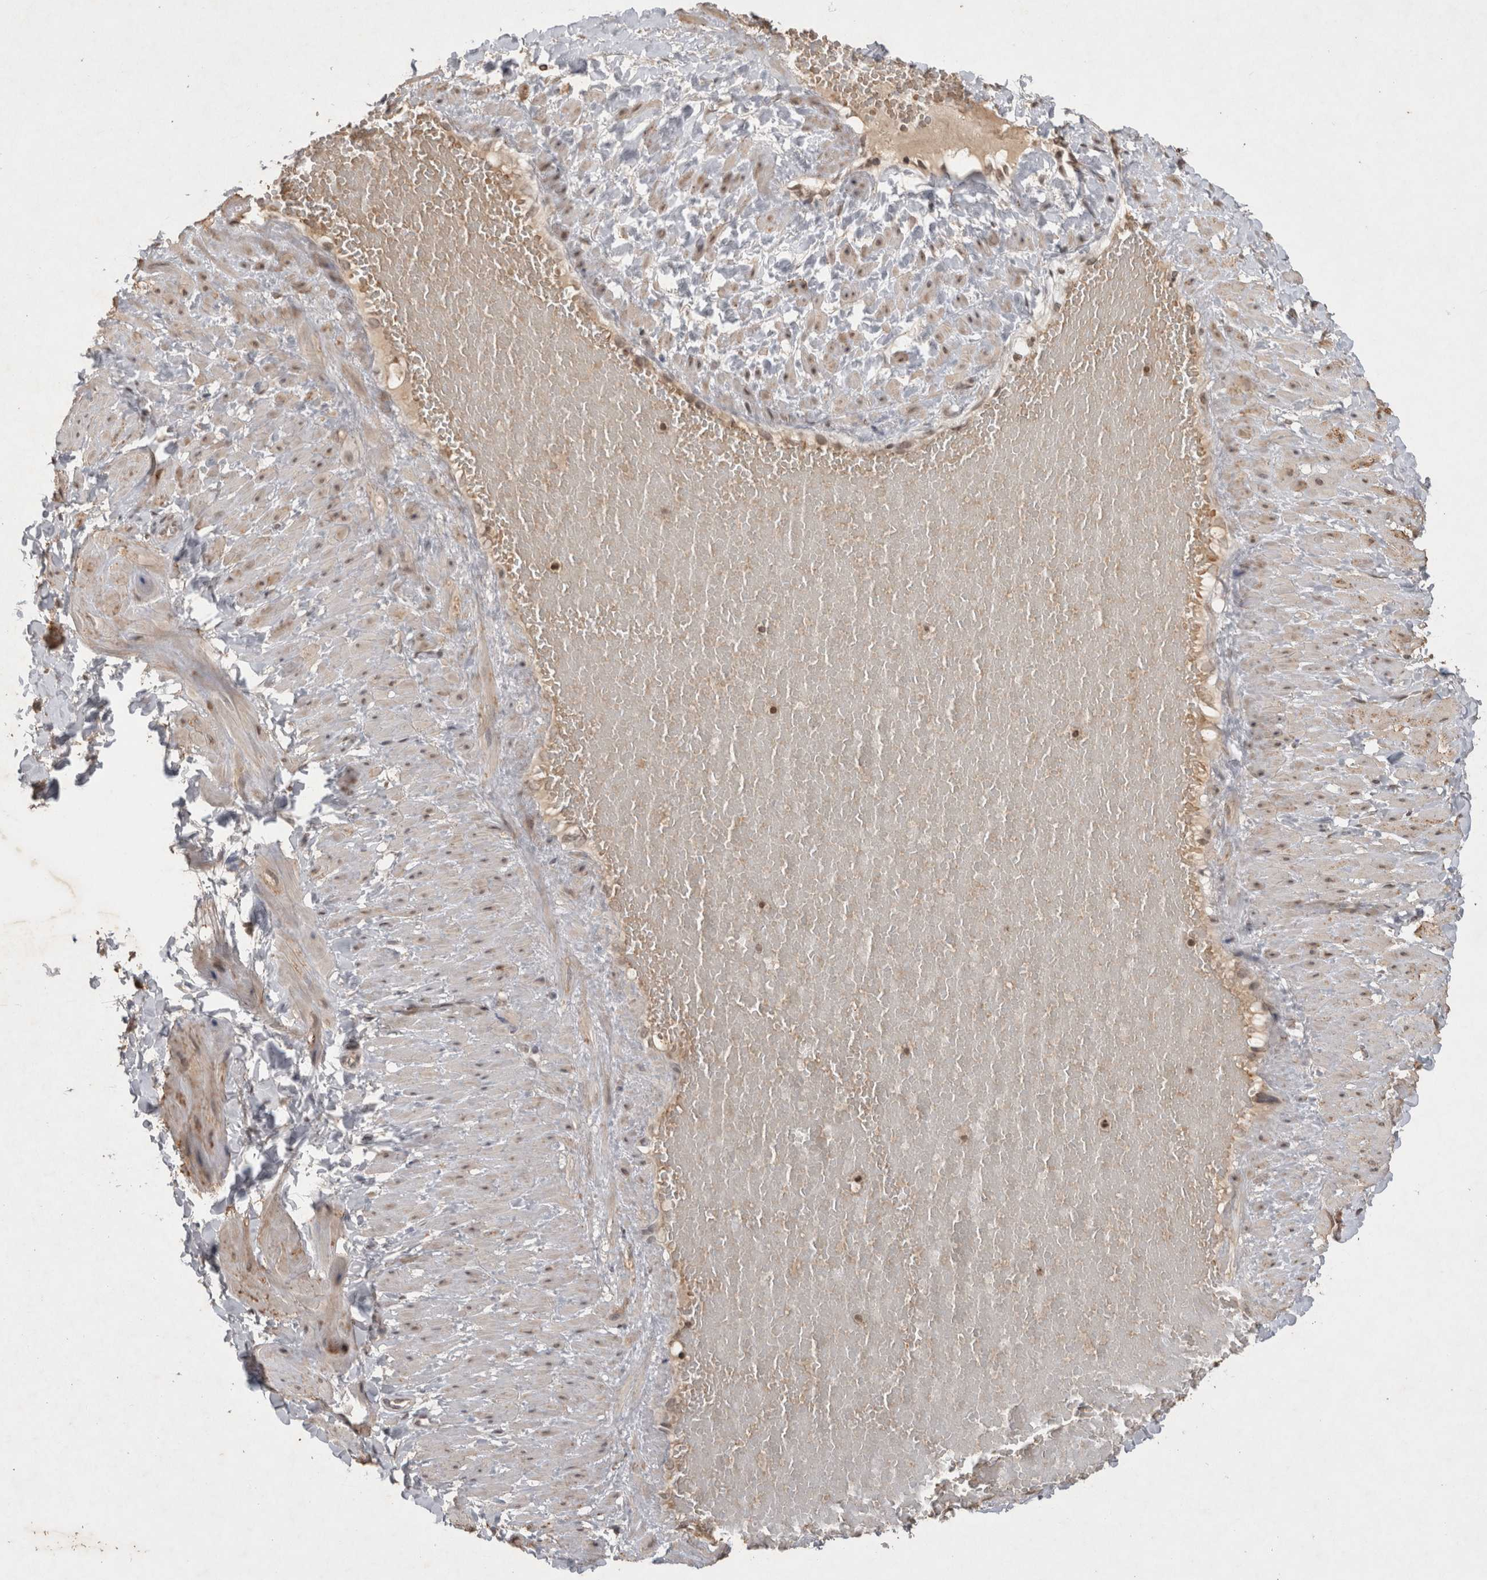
{"staining": {"intensity": "weak", "quantity": ">75%", "location": "cytoplasmic/membranous,nuclear"}, "tissue": "soft tissue", "cell_type": "Fibroblasts", "image_type": "normal", "snomed": [{"axis": "morphology", "description": "Normal tissue, NOS"}, {"axis": "topography", "description": "Adipose tissue"}, {"axis": "topography", "description": "Vascular tissue"}, {"axis": "topography", "description": "Peripheral nerve tissue"}], "caption": "IHC histopathology image of benign soft tissue stained for a protein (brown), which displays low levels of weak cytoplasmic/membranous,nuclear staining in approximately >75% of fibroblasts.", "gene": "HRK", "patient": {"sex": "male", "age": 25}}